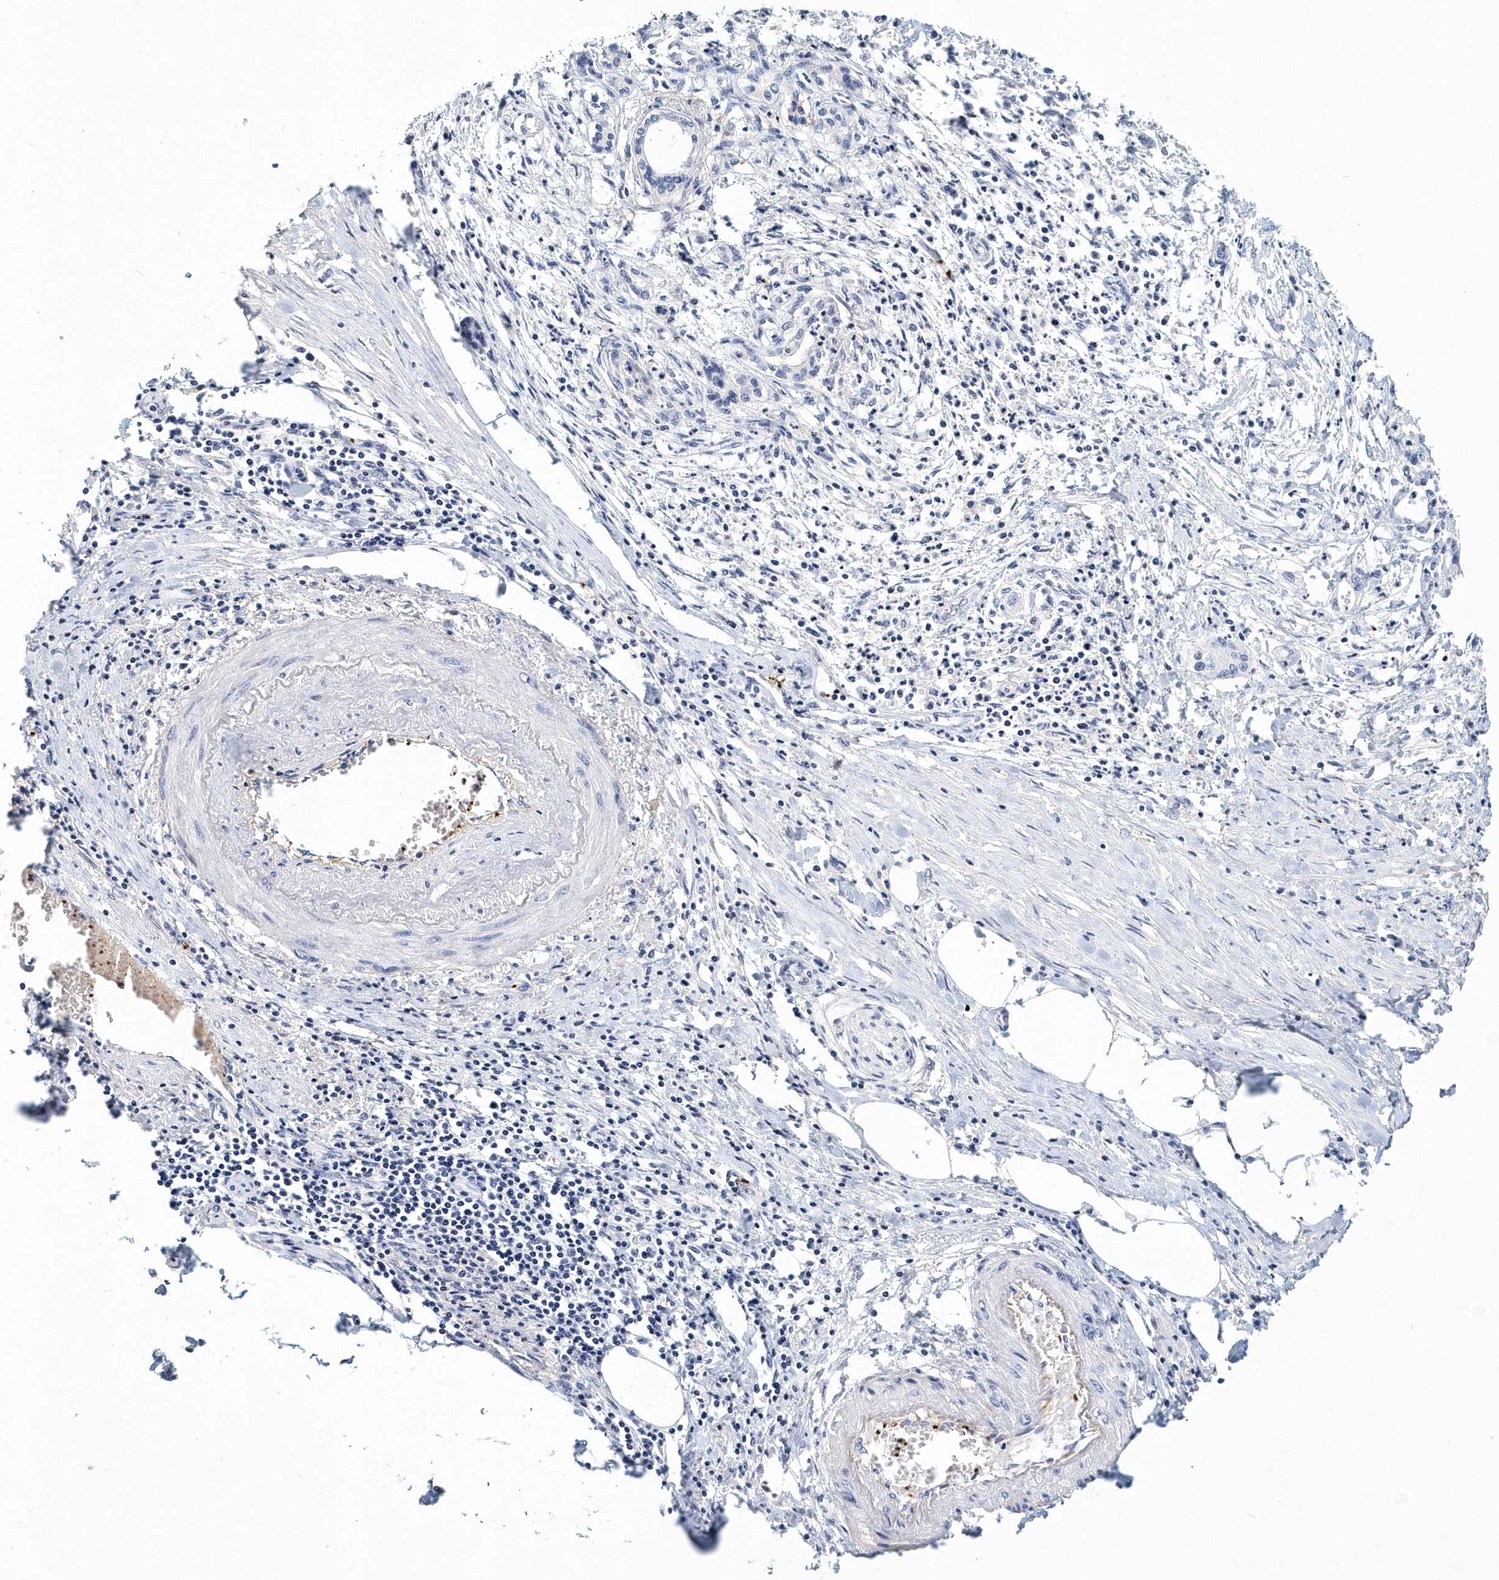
{"staining": {"intensity": "negative", "quantity": "none", "location": "none"}, "tissue": "pancreatic cancer", "cell_type": "Tumor cells", "image_type": "cancer", "snomed": [{"axis": "morphology", "description": "Adenocarcinoma, NOS"}, {"axis": "topography", "description": "Pancreas"}], "caption": "DAB immunohistochemical staining of human pancreatic cancer (adenocarcinoma) shows no significant expression in tumor cells.", "gene": "ITGA2B", "patient": {"sex": "female", "age": 55}}